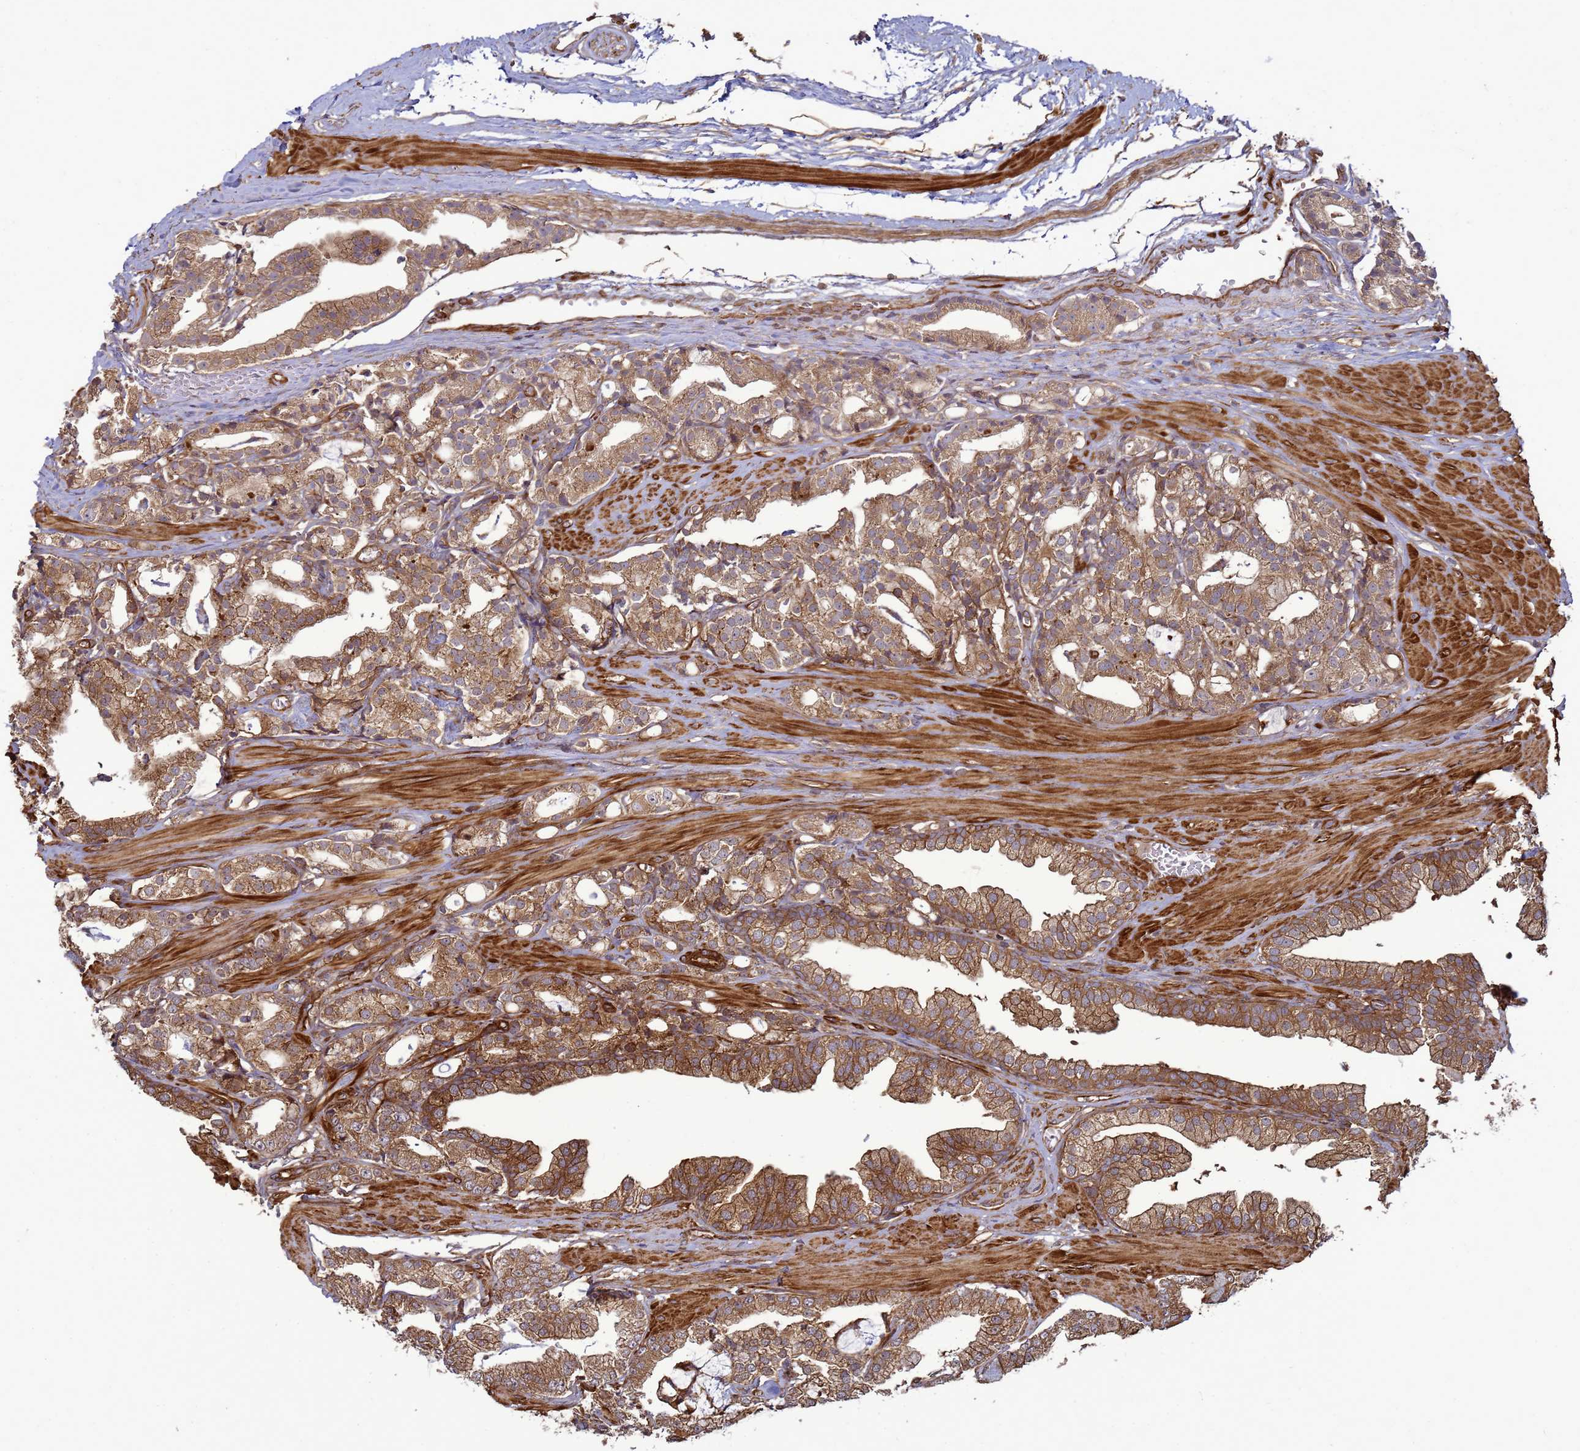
{"staining": {"intensity": "moderate", "quantity": ">75%", "location": "cytoplasmic/membranous"}, "tissue": "prostate cancer", "cell_type": "Tumor cells", "image_type": "cancer", "snomed": [{"axis": "morphology", "description": "Adenocarcinoma, High grade"}, {"axis": "topography", "description": "Prostate"}], "caption": "High-grade adenocarcinoma (prostate) stained with a protein marker exhibits moderate staining in tumor cells.", "gene": "CNOT1", "patient": {"sex": "male", "age": 71}}